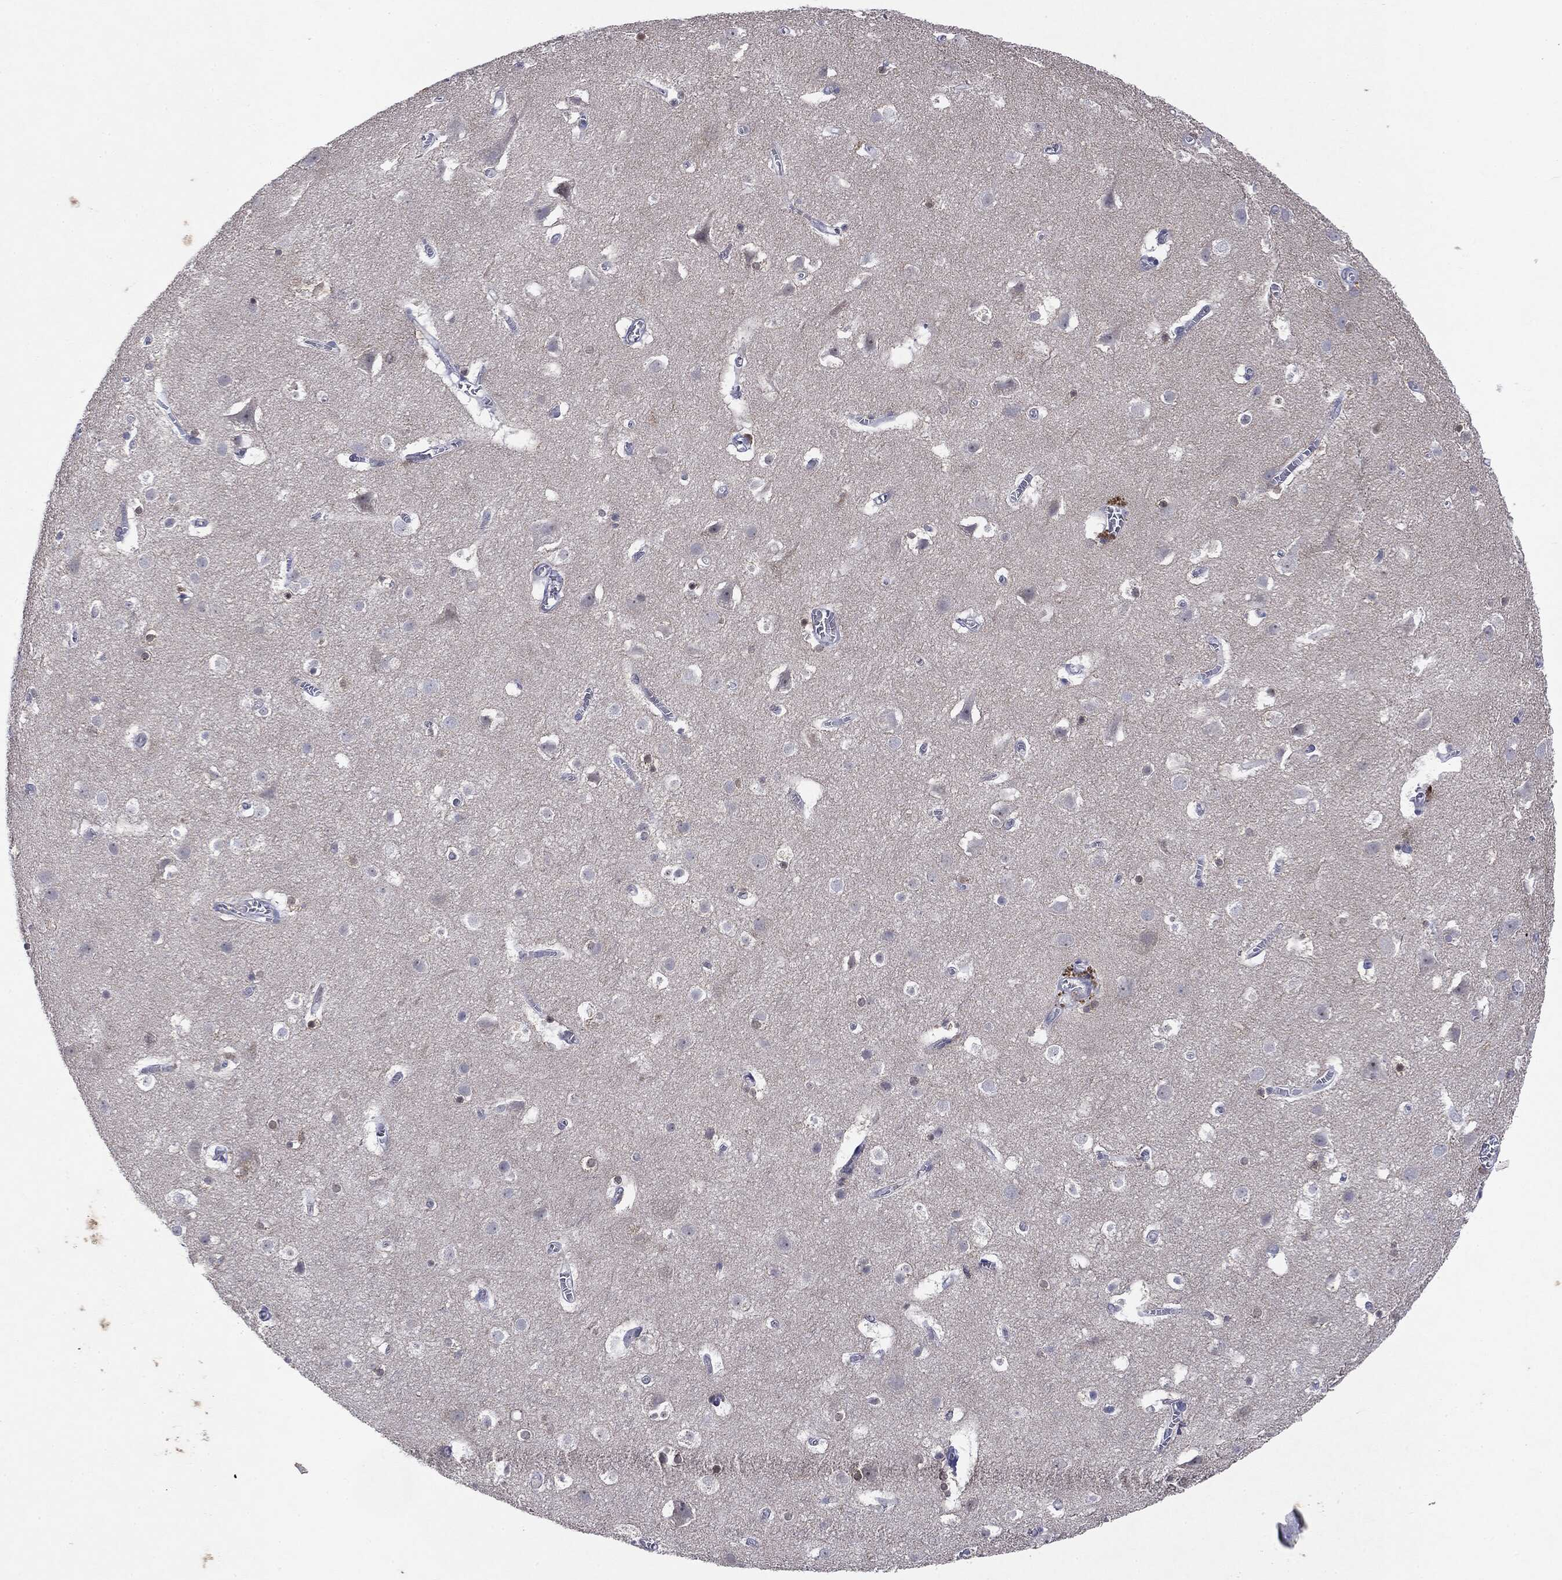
{"staining": {"intensity": "negative", "quantity": "none", "location": "none"}, "tissue": "cerebral cortex", "cell_type": "Endothelial cells", "image_type": "normal", "snomed": [{"axis": "morphology", "description": "Normal tissue, NOS"}, {"axis": "topography", "description": "Cerebral cortex"}], "caption": "Benign cerebral cortex was stained to show a protein in brown. There is no significant expression in endothelial cells.", "gene": "KIF2C", "patient": {"sex": "male", "age": 59}}